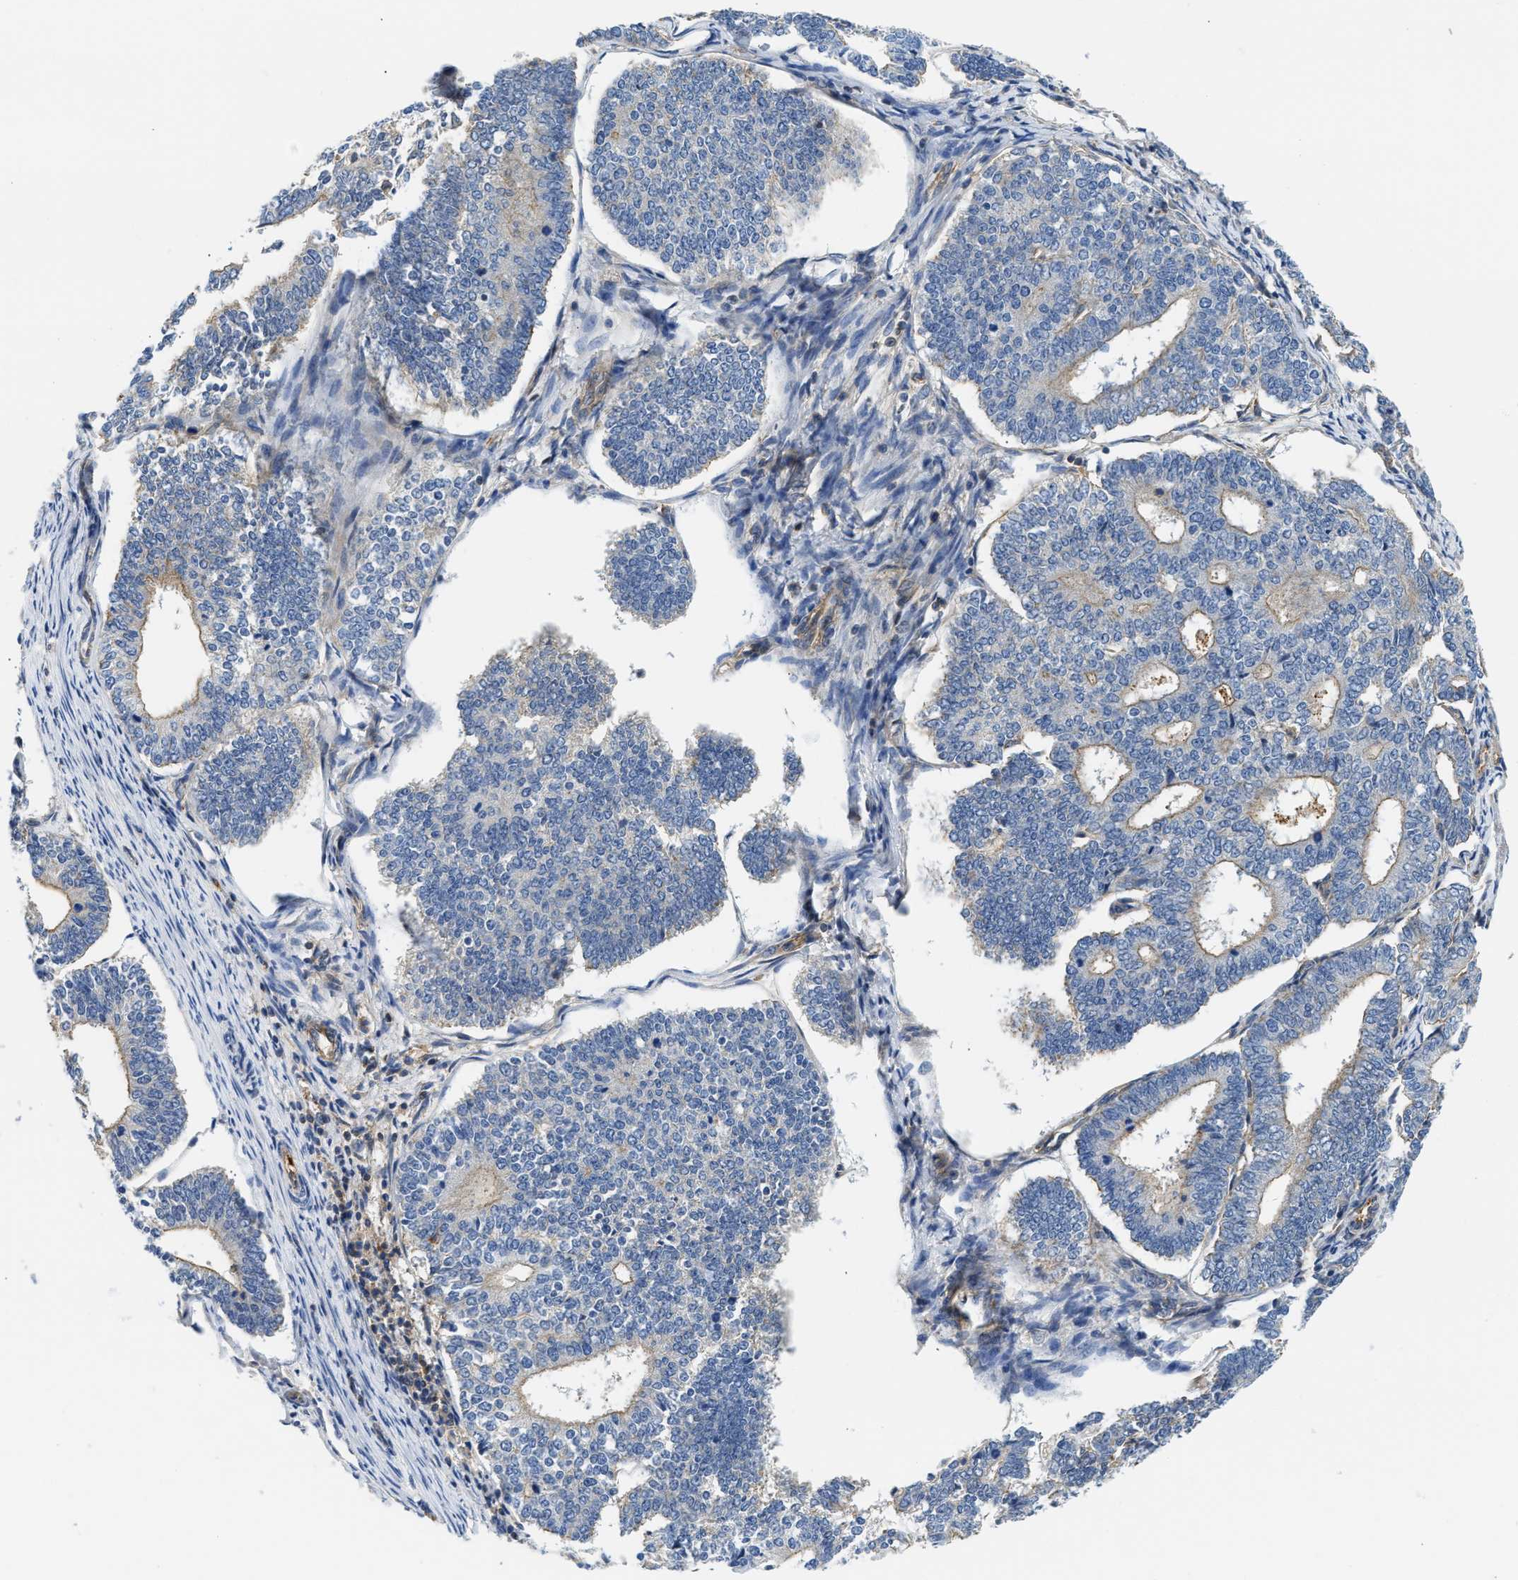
{"staining": {"intensity": "weak", "quantity": "25%-75%", "location": "cytoplasmic/membranous"}, "tissue": "endometrial cancer", "cell_type": "Tumor cells", "image_type": "cancer", "snomed": [{"axis": "morphology", "description": "Adenocarcinoma, NOS"}, {"axis": "topography", "description": "Endometrium"}], "caption": "Immunohistochemical staining of human adenocarcinoma (endometrial) reveals weak cytoplasmic/membranous protein staining in about 25%-75% of tumor cells. The staining is performed using DAB brown chromogen to label protein expression. The nuclei are counter-stained blue using hematoxylin.", "gene": "SAMD9L", "patient": {"sex": "female", "age": 70}}